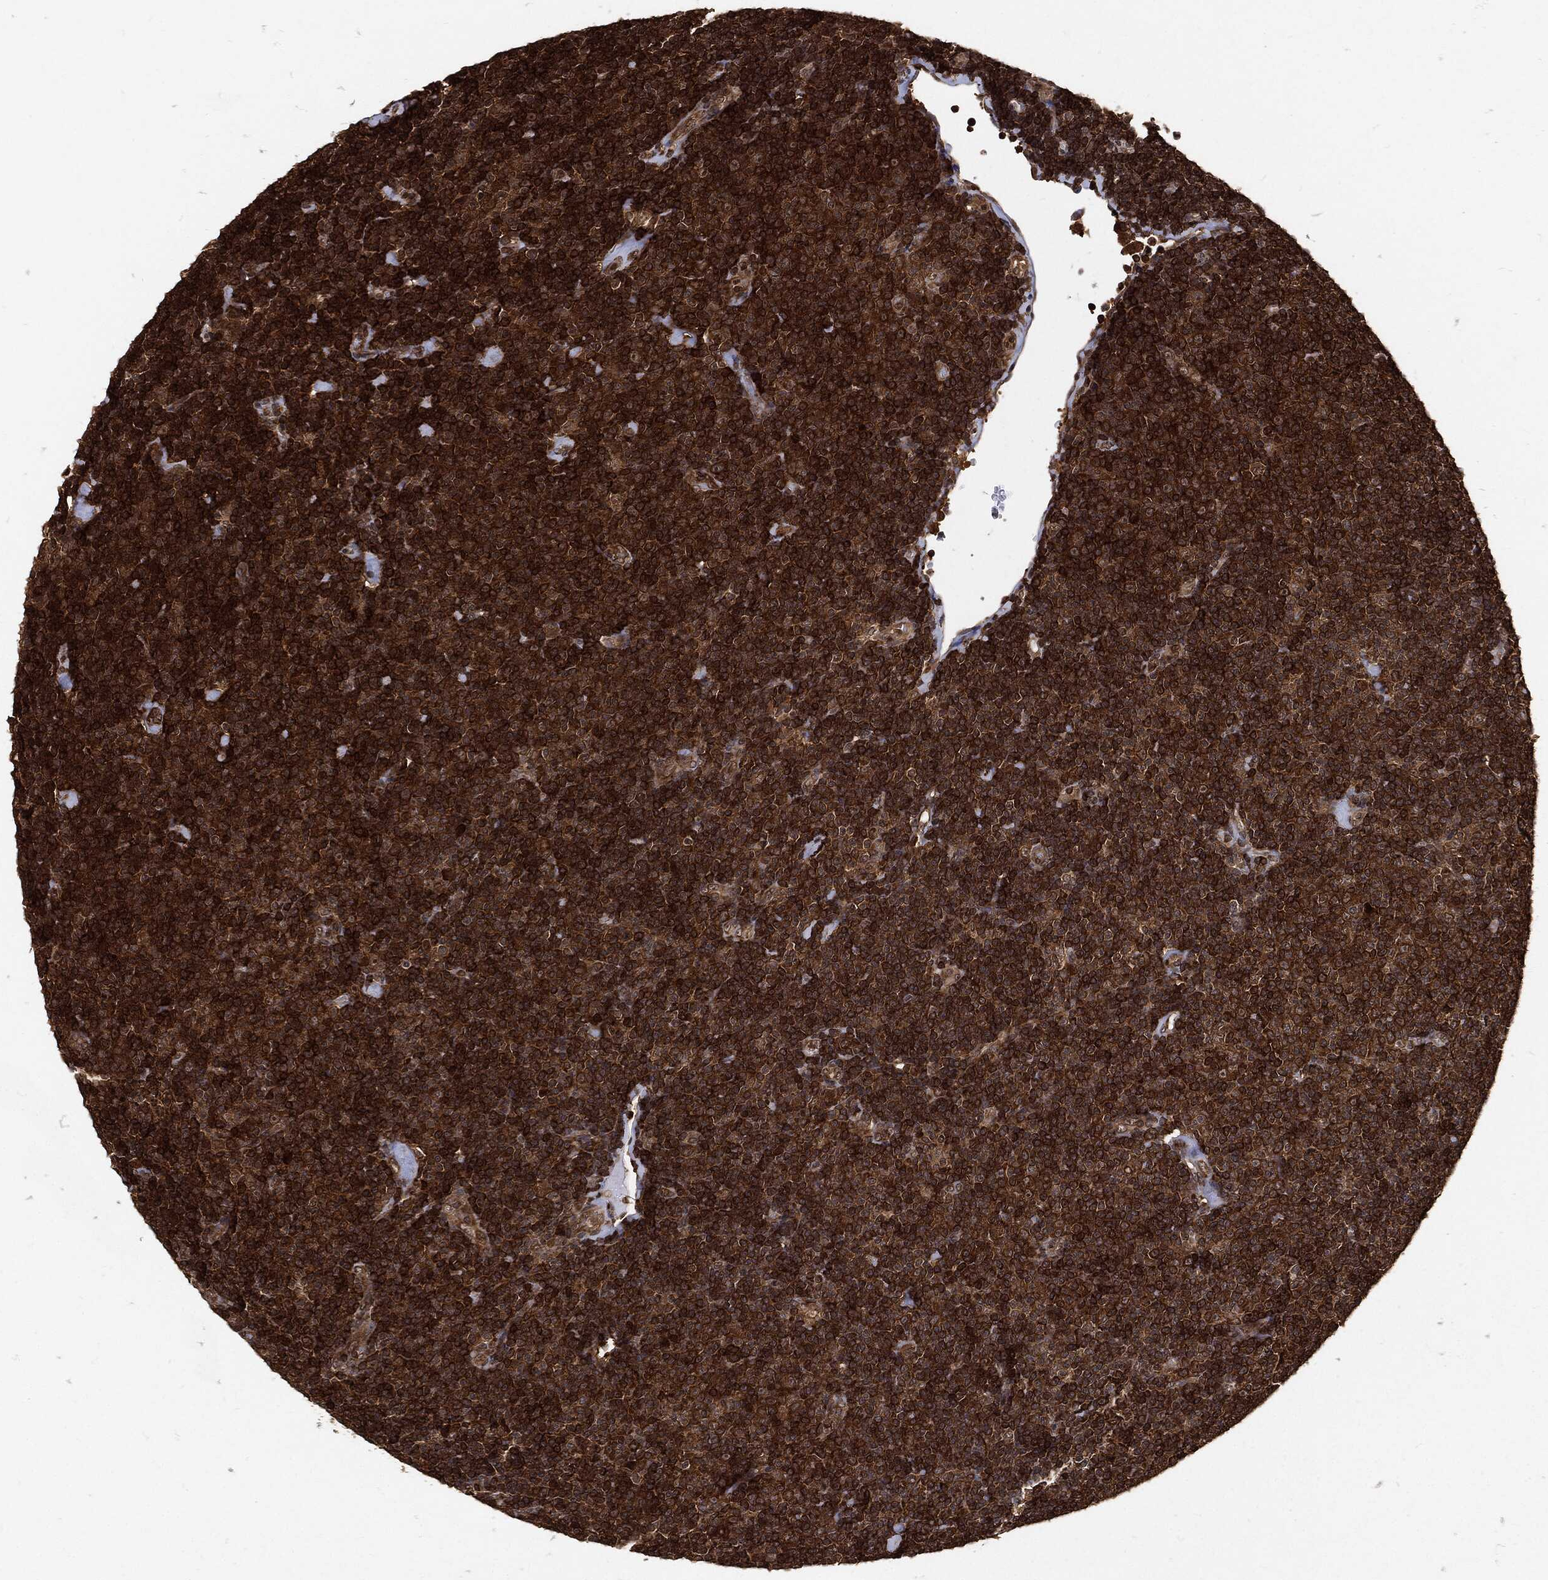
{"staining": {"intensity": "strong", "quantity": ">75%", "location": "cytoplasmic/membranous"}, "tissue": "lymphoma", "cell_type": "Tumor cells", "image_type": "cancer", "snomed": [{"axis": "morphology", "description": "Malignant lymphoma, non-Hodgkin's type, Low grade"}, {"axis": "topography", "description": "Lymph node"}], "caption": "The micrograph exhibits staining of lymphoma, revealing strong cytoplasmic/membranous protein staining (brown color) within tumor cells.", "gene": "ZNF226", "patient": {"sex": "male", "age": 81}}